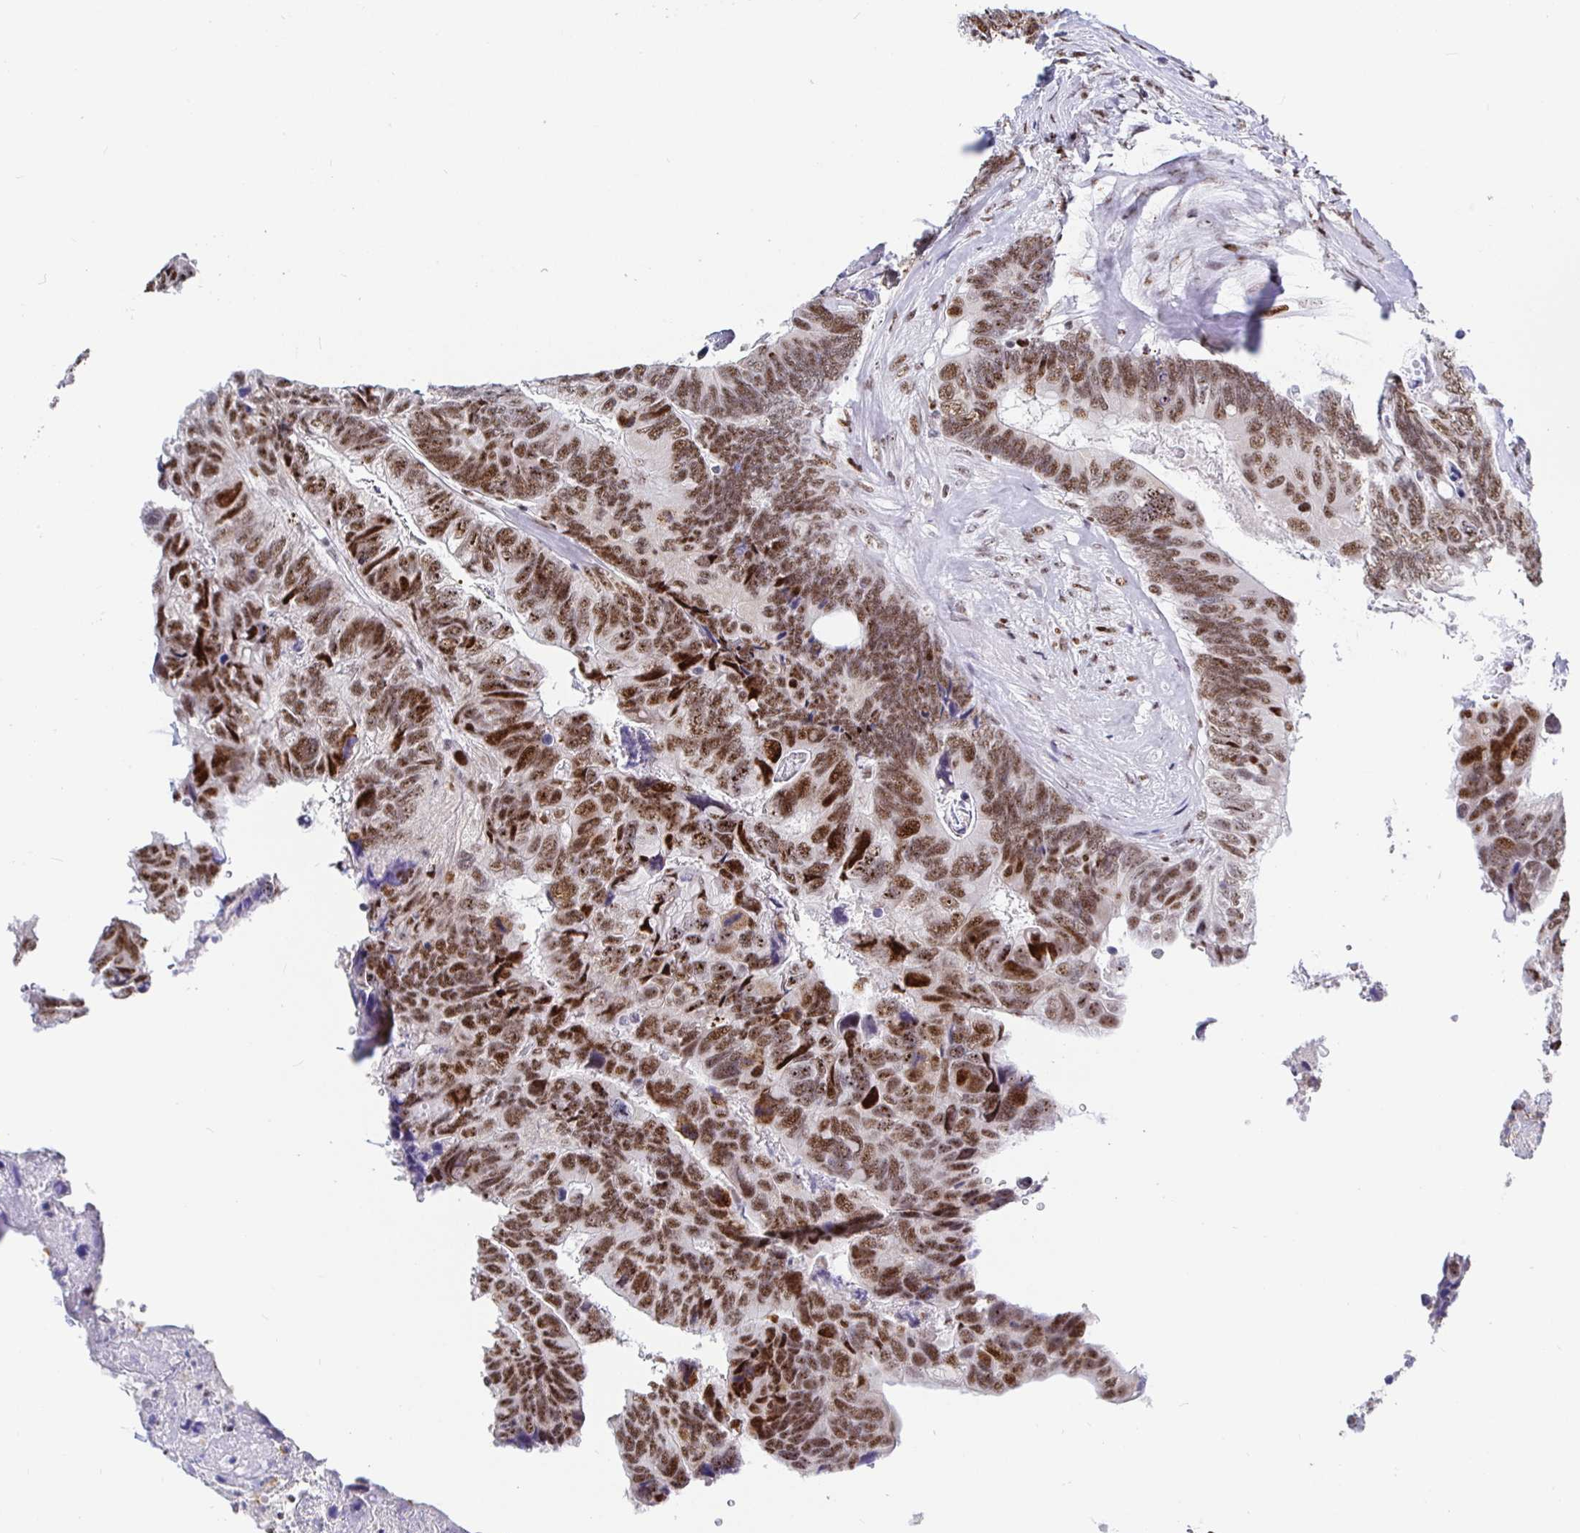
{"staining": {"intensity": "moderate", "quantity": ">75%", "location": "nuclear"}, "tissue": "breast cancer", "cell_type": "Tumor cells", "image_type": "cancer", "snomed": [{"axis": "morphology", "description": "Lobular carcinoma"}, {"axis": "topography", "description": "Breast"}], "caption": "Breast cancer (lobular carcinoma) stained with a protein marker exhibits moderate staining in tumor cells.", "gene": "SETD5", "patient": {"sex": "female", "age": 59}}